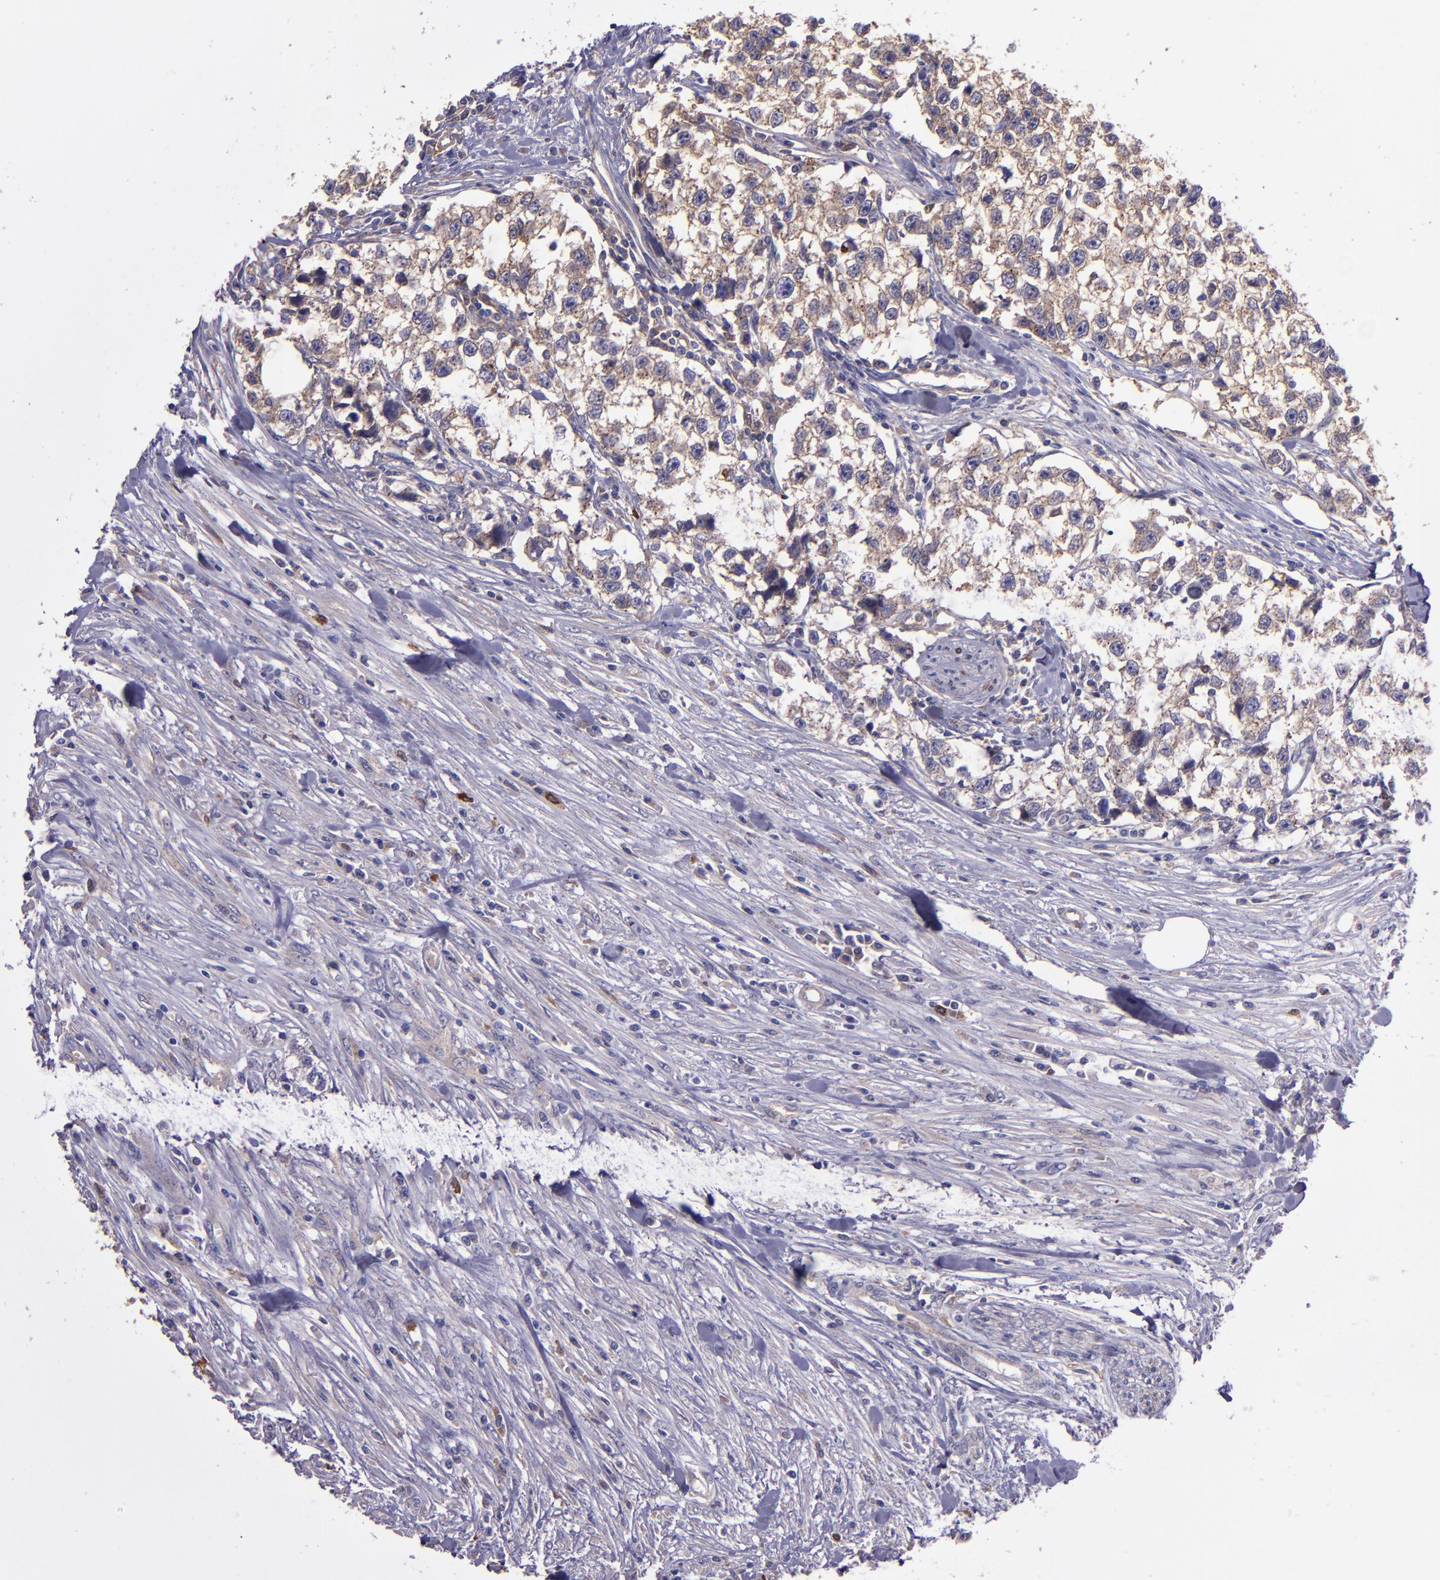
{"staining": {"intensity": "weak", "quantity": ">75%", "location": "cytoplasmic/membranous"}, "tissue": "testis cancer", "cell_type": "Tumor cells", "image_type": "cancer", "snomed": [{"axis": "morphology", "description": "Seminoma, NOS"}, {"axis": "morphology", "description": "Carcinoma, Embryonal, NOS"}, {"axis": "topography", "description": "Testis"}], "caption": "Immunohistochemistry (IHC) staining of testis cancer, which demonstrates low levels of weak cytoplasmic/membranous staining in approximately >75% of tumor cells indicating weak cytoplasmic/membranous protein expression. The staining was performed using DAB (brown) for protein detection and nuclei were counterstained in hematoxylin (blue).", "gene": "WASHC1", "patient": {"sex": "male", "age": 30}}